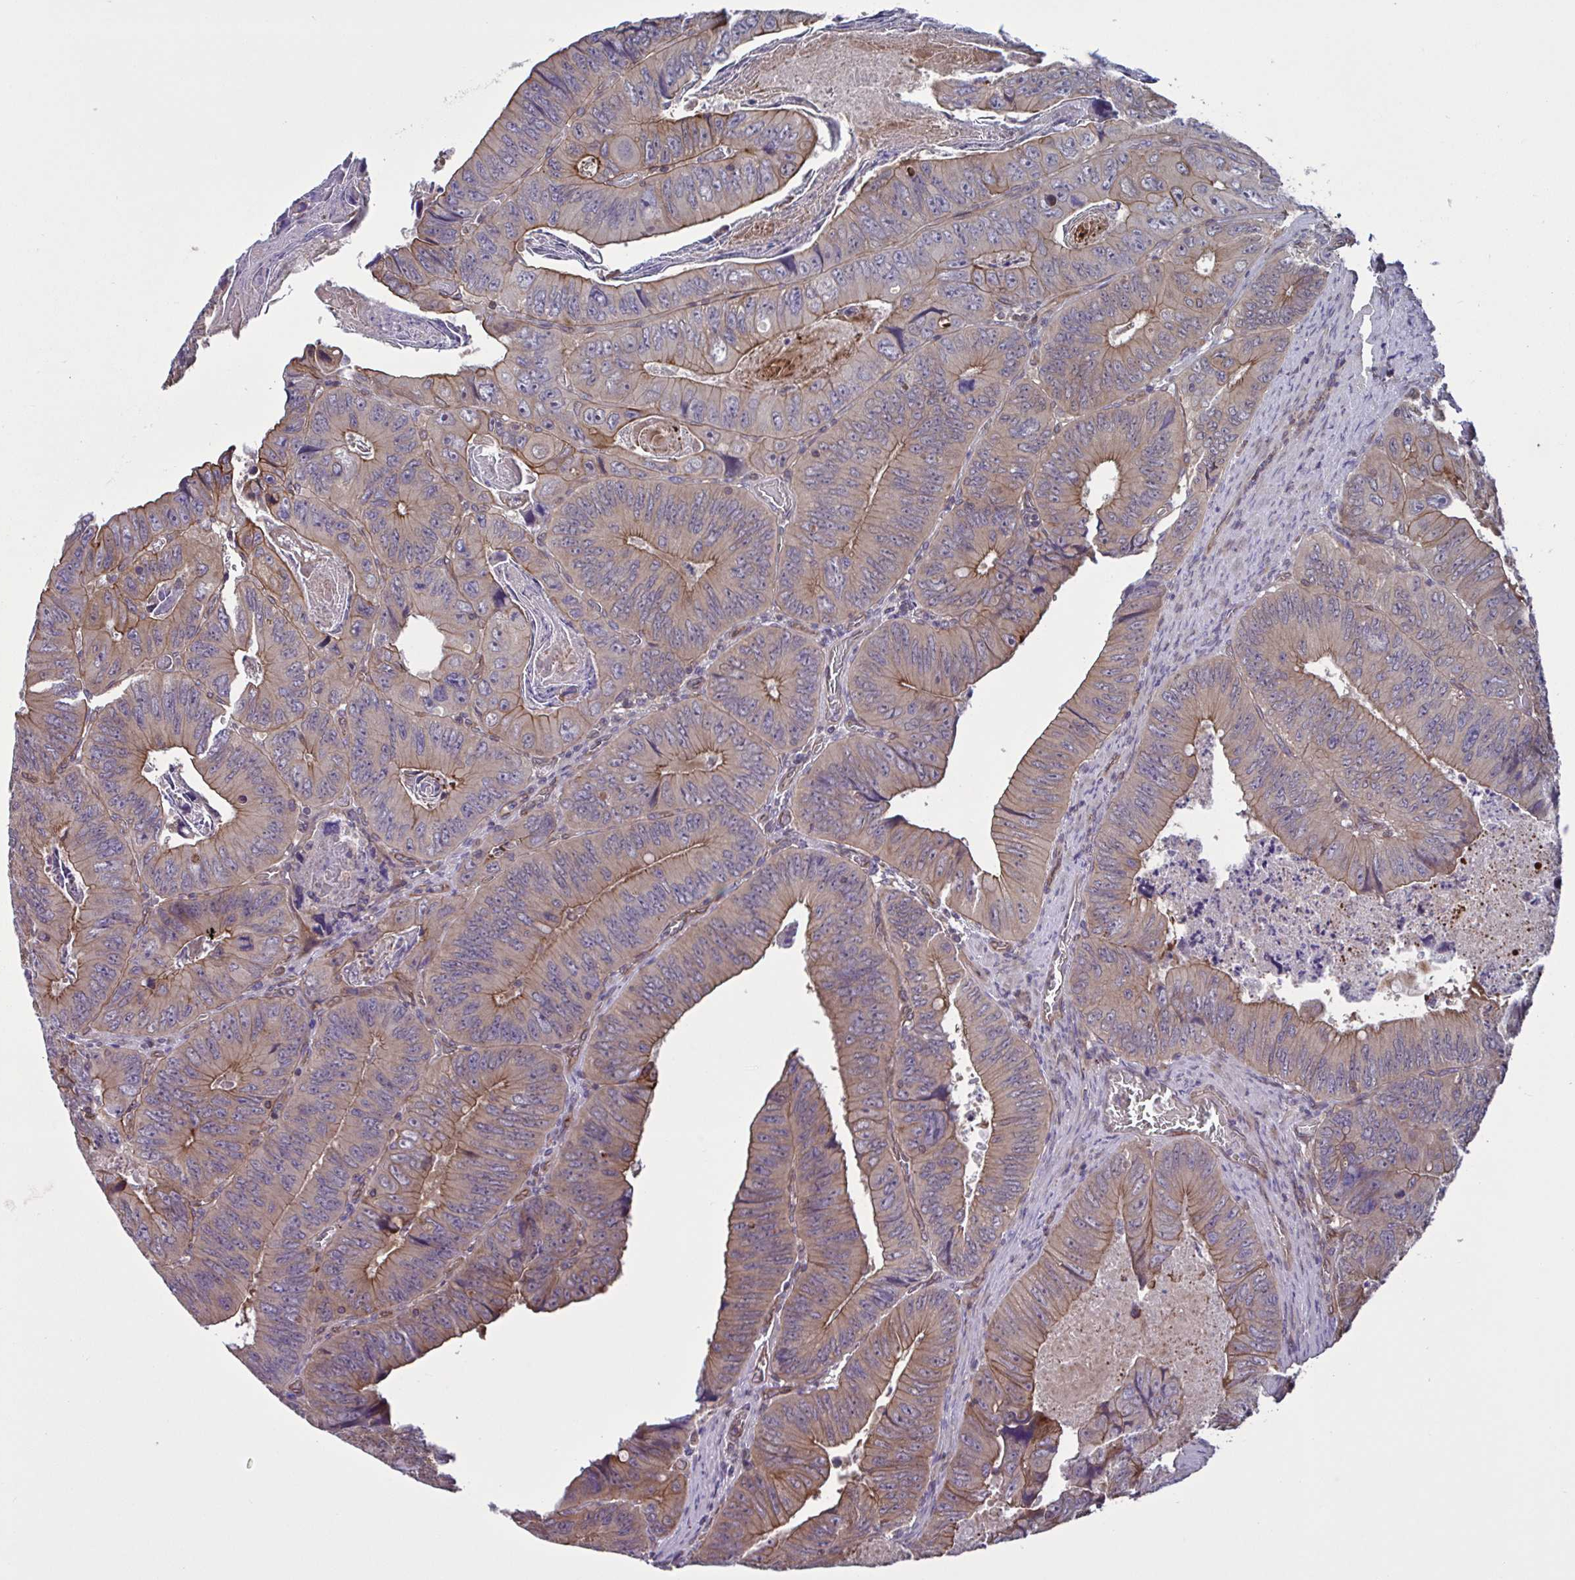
{"staining": {"intensity": "moderate", "quantity": "25%-75%", "location": "cytoplasmic/membranous"}, "tissue": "colorectal cancer", "cell_type": "Tumor cells", "image_type": "cancer", "snomed": [{"axis": "morphology", "description": "Adenocarcinoma, NOS"}, {"axis": "topography", "description": "Colon"}], "caption": "IHC histopathology image of neoplastic tissue: human adenocarcinoma (colorectal) stained using immunohistochemistry exhibits medium levels of moderate protein expression localized specifically in the cytoplasmic/membranous of tumor cells, appearing as a cytoplasmic/membranous brown color.", "gene": "GLTP", "patient": {"sex": "female", "age": 84}}